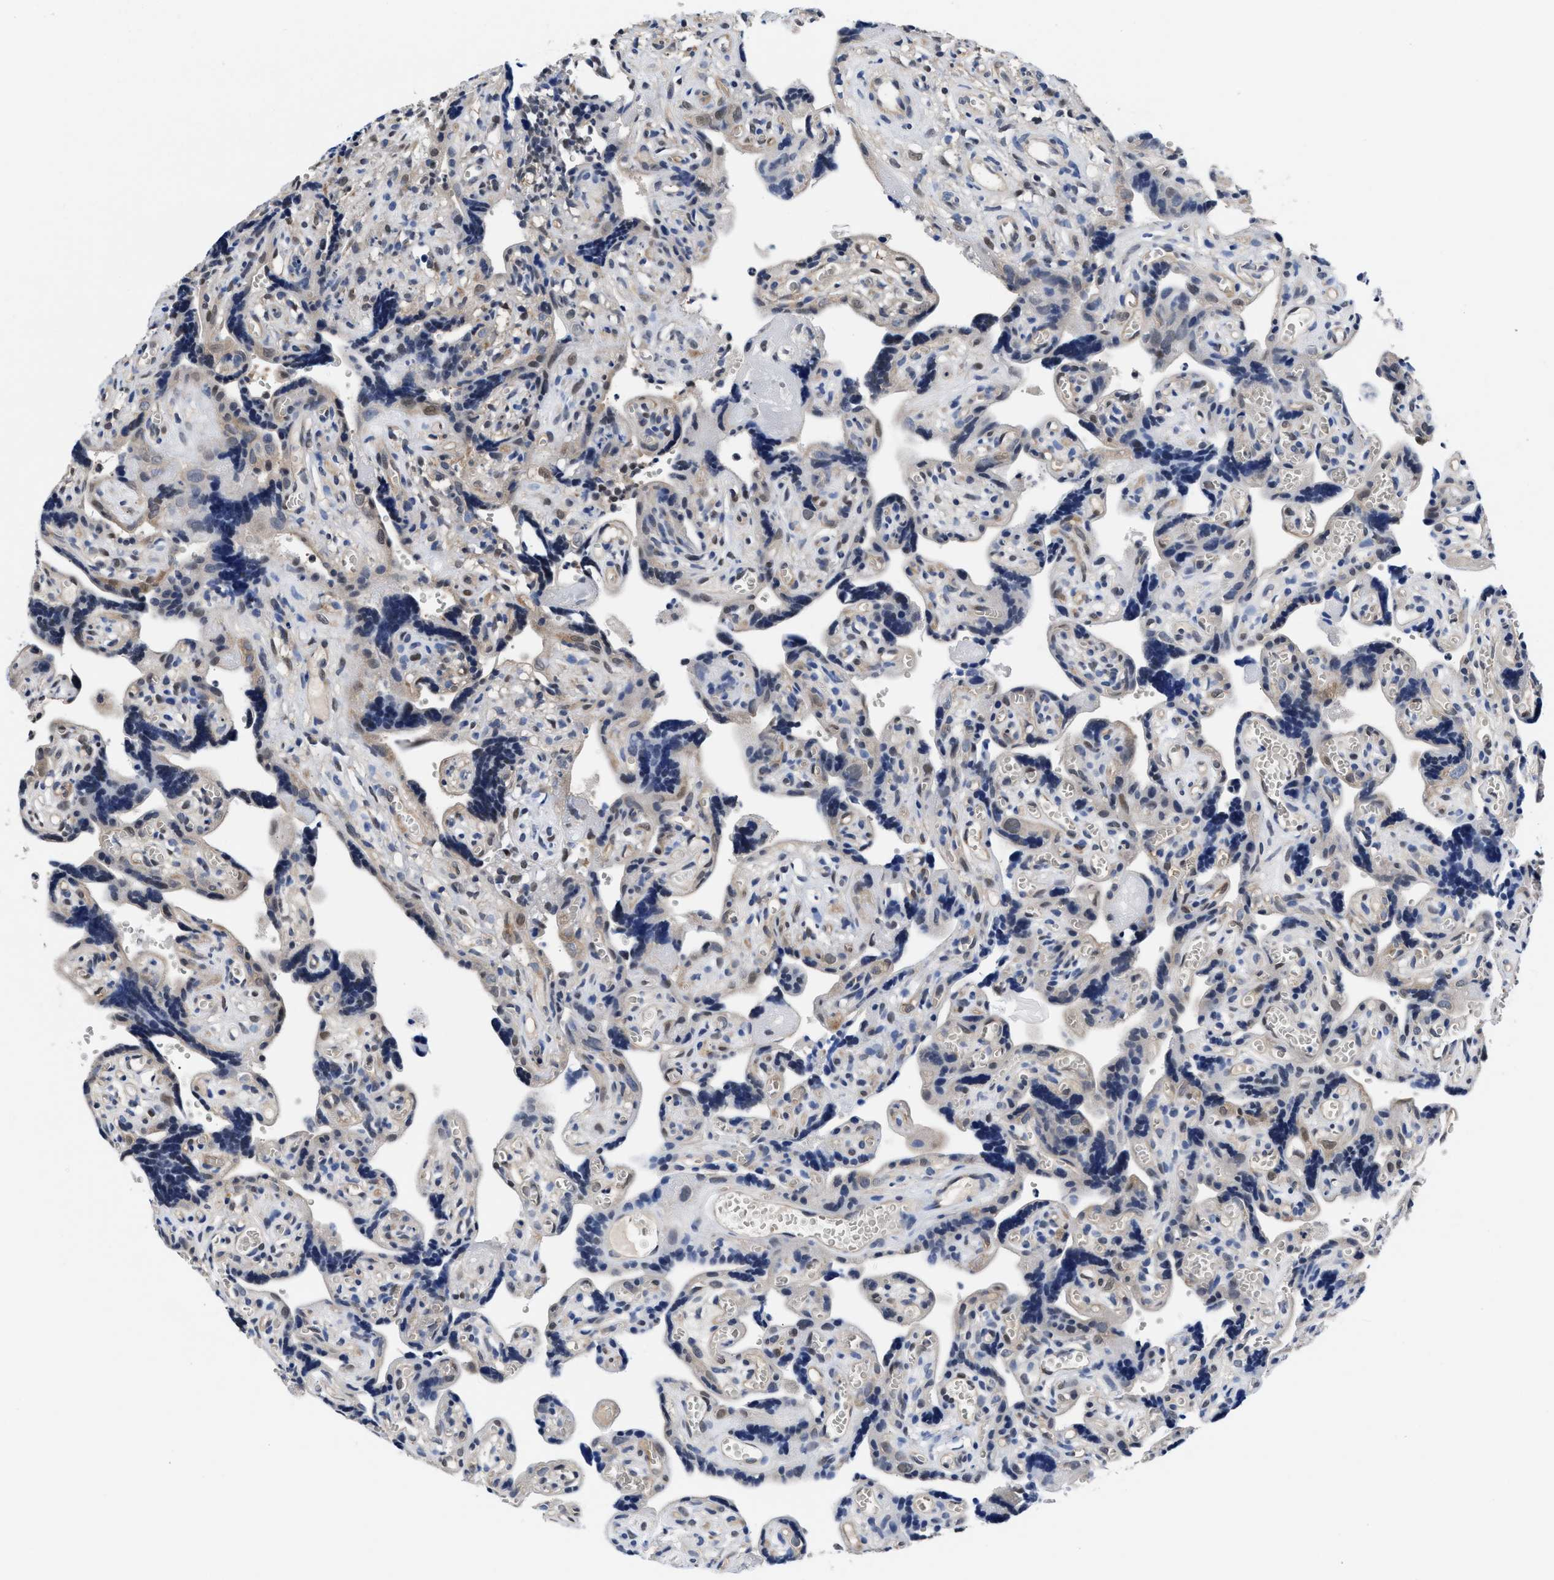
{"staining": {"intensity": "moderate", "quantity": ">75%", "location": "cytoplasmic/membranous"}, "tissue": "placenta", "cell_type": "Decidual cells", "image_type": "normal", "snomed": [{"axis": "morphology", "description": "Normal tissue, NOS"}, {"axis": "topography", "description": "Placenta"}], "caption": "Protein staining displays moderate cytoplasmic/membranous staining in about >75% of decidual cells in benign placenta.", "gene": "ACLY", "patient": {"sex": "female", "age": 30}}